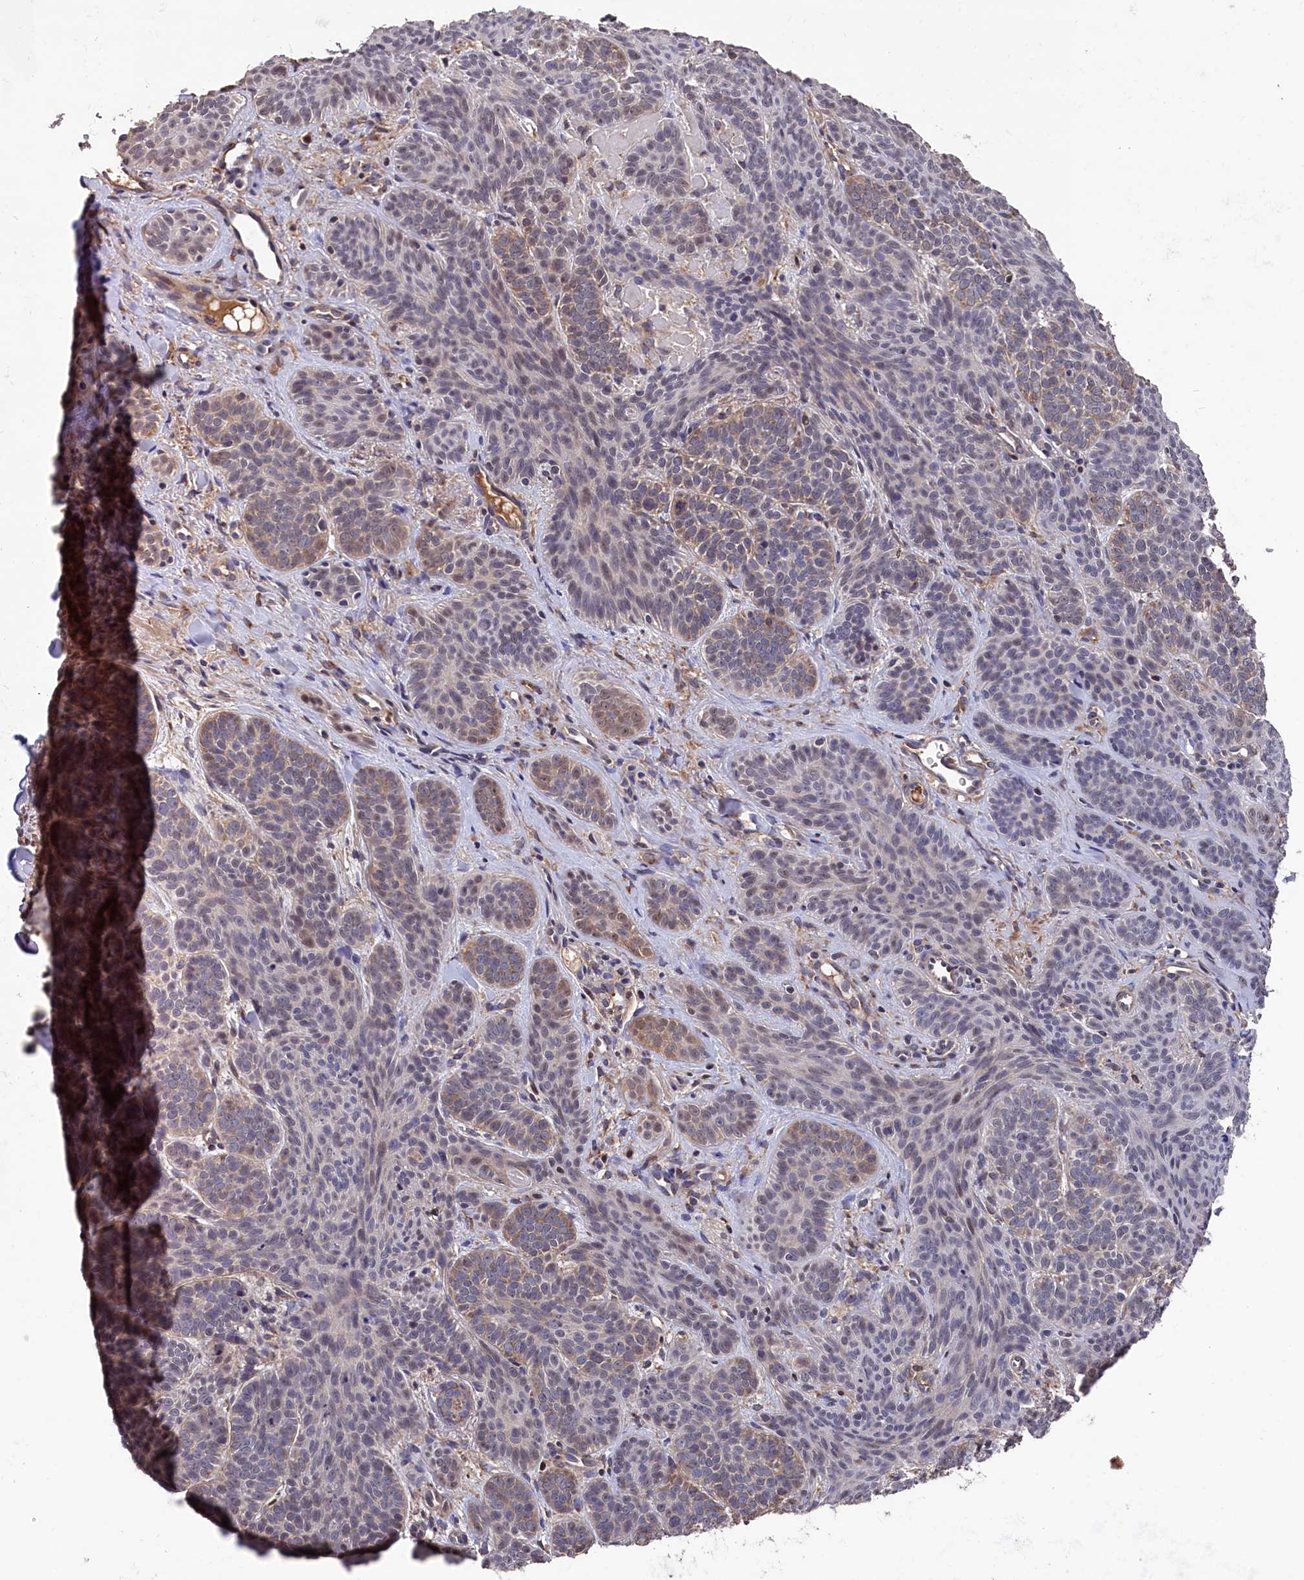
{"staining": {"intensity": "moderate", "quantity": "25%-75%", "location": "cytoplasmic/membranous"}, "tissue": "skin cancer", "cell_type": "Tumor cells", "image_type": "cancer", "snomed": [{"axis": "morphology", "description": "Basal cell carcinoma"}, {"axis": "topography", "description": "Skin"}], "caption": "There is medium levels of moderate cytoplasmic/membranous staining in tumor cells of skin cancer (basal cell carcinoma), as demonstrated by immunohistochemical staining (brown color).", "gene": "SLC12A4", "patient": {"sex": "male", "age": 85}}